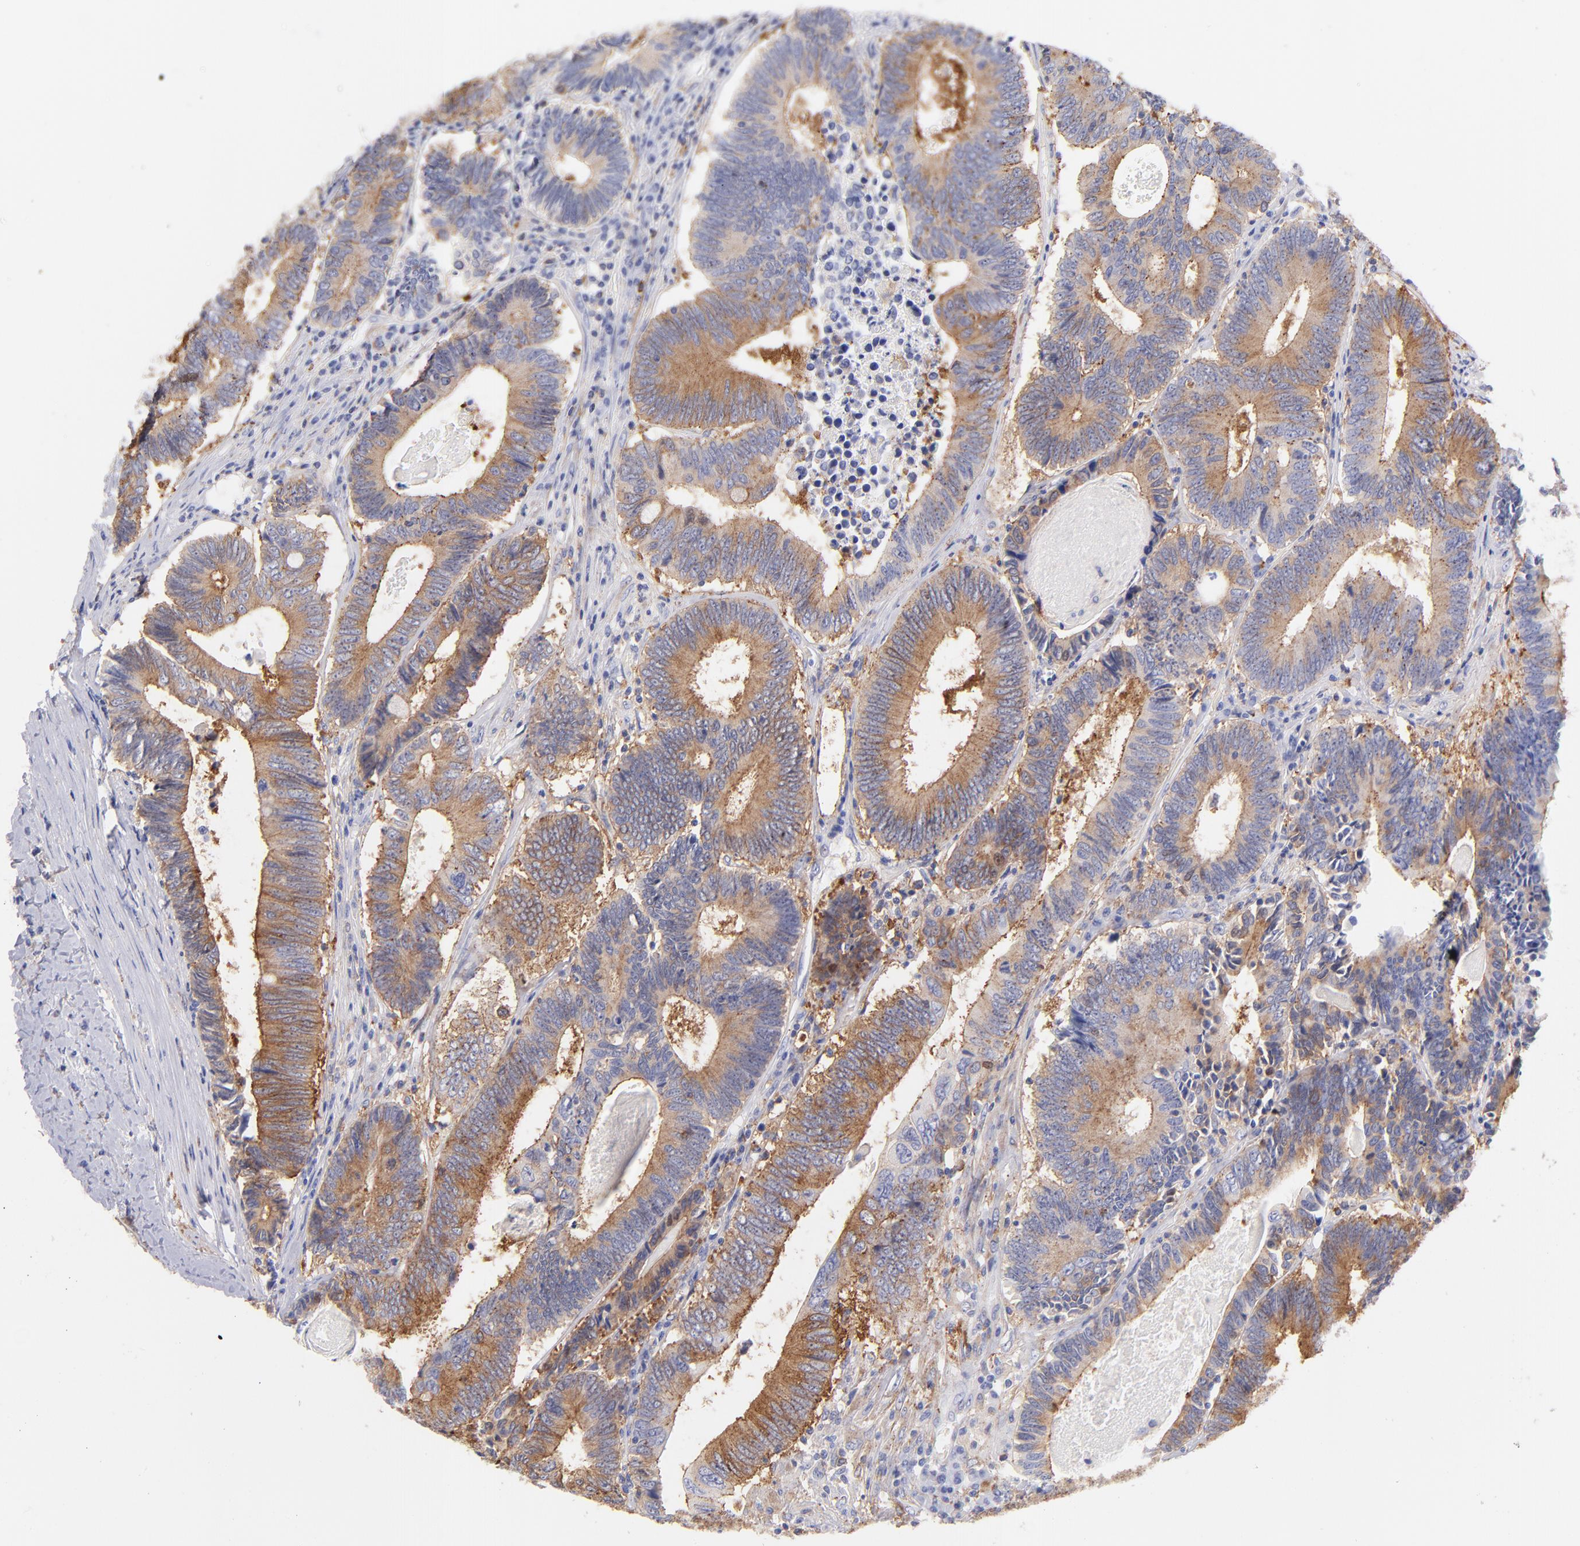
{"staining": {"intensity": "moderate", "quantity": ">75%", "location": "cytoplasmic/membranous"}, "tissue": "colorectal cancer", "cell_type": "Tumor cells", "image_type": "cancer", "snomed": [{"axis": "morphology", "description": "Adenocarcinoma, NOS"}, {"axis": "topography", "description": "Colon"}], "caption": "Protein staining of colorectal cancer (adenocarcinoma) tissue displays moderate cytoplasmic/membranous expression in about >75% of tumor cells.", "gene": "PRKCA", "patient": {"sex": "female", "age": 78}}